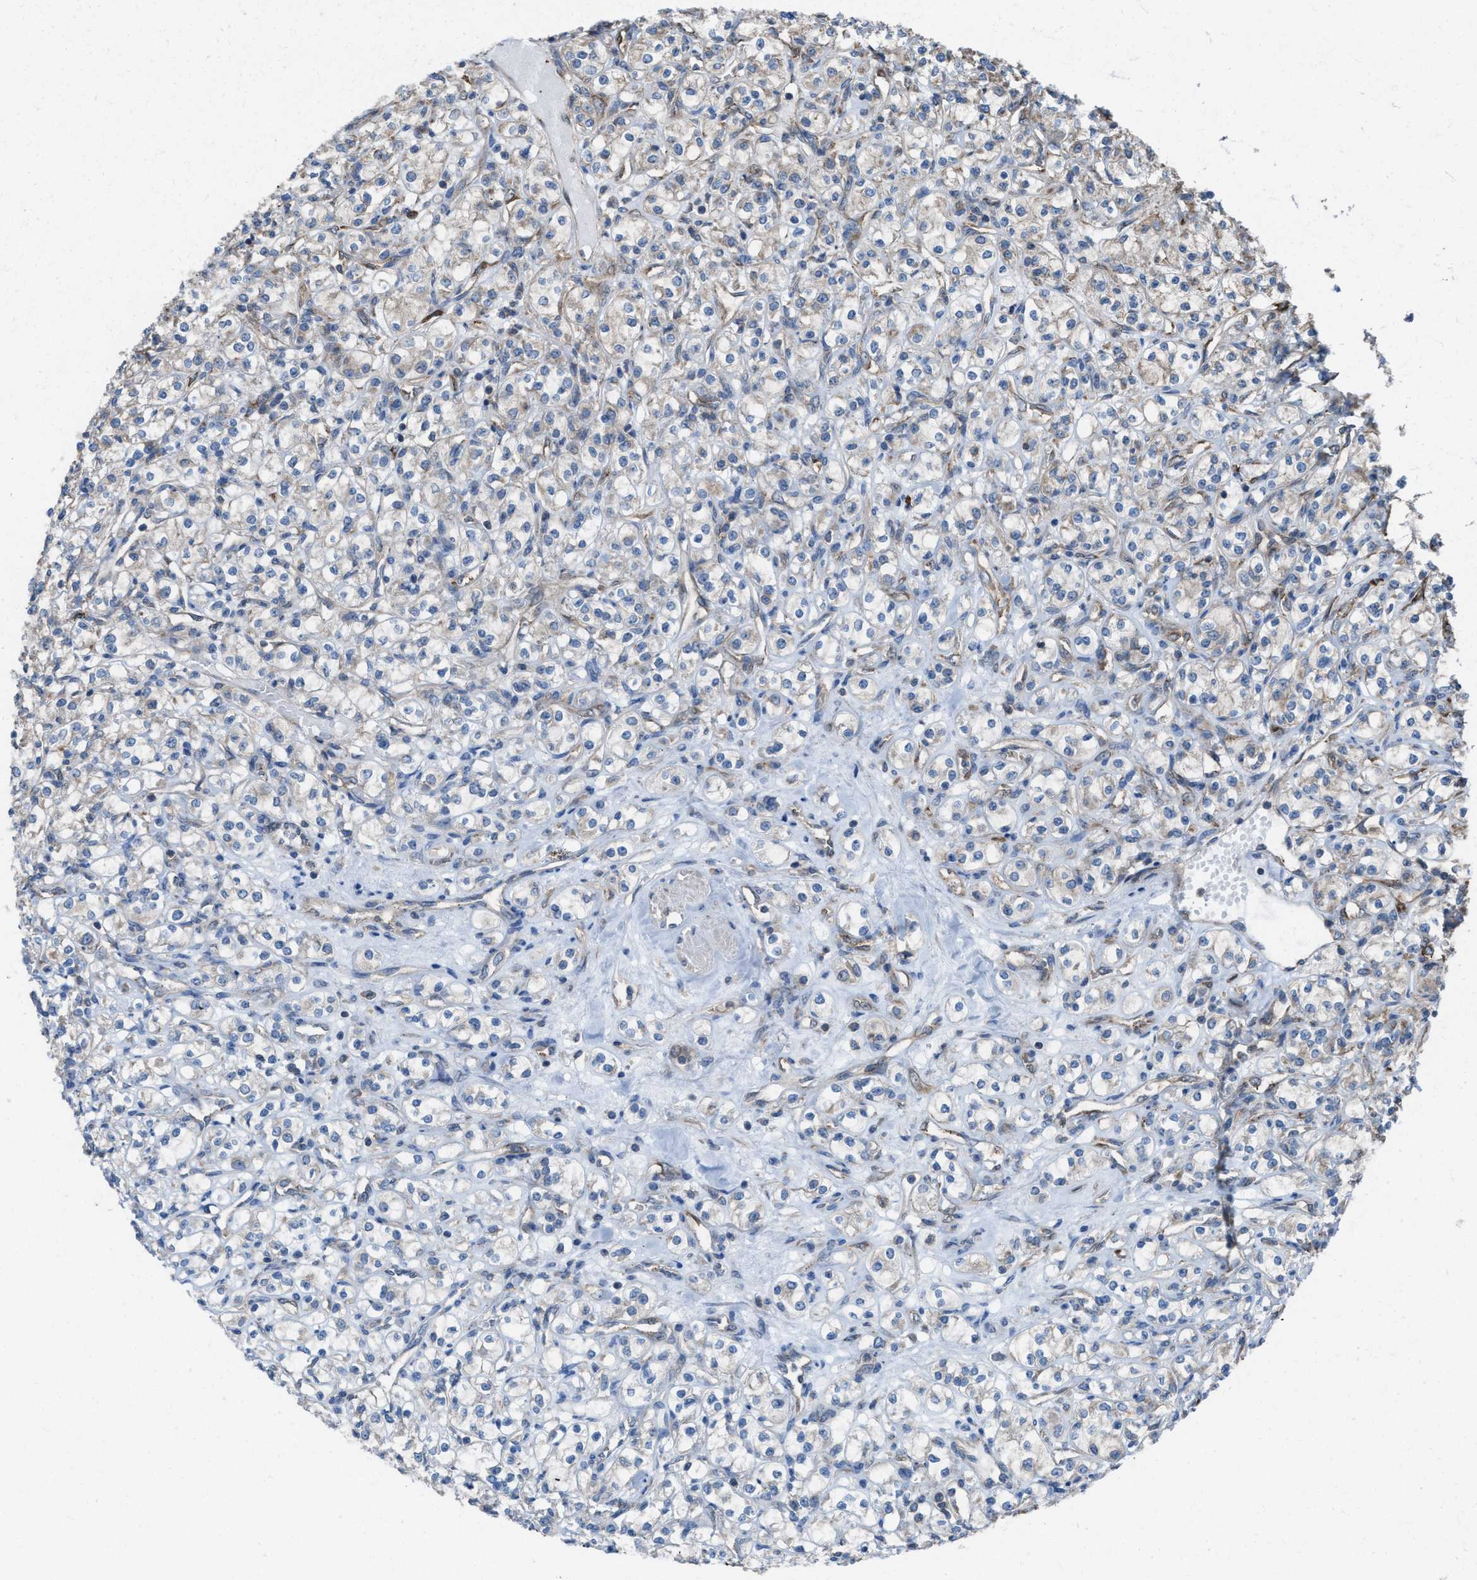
{"staining": {"intensity": "weak", "quantity": "<25%", "location": "cytoplasmic/membranous"}, "tissue": "renal cancer", "cell_type": "Tumor cells", "image_type": "cancer", "snomed": [{"axis": "morphology", "description": "Adenocarcinoma, NOS"}, {"axis": "topography", "description": "Kidney"}], "caption": "An IHC photomicrograph of renal cancer is shown. There is no staining in tumor cells of renal cancer.", "gene": "PLAA", "patient": {"sex": "male", "age": 77}}